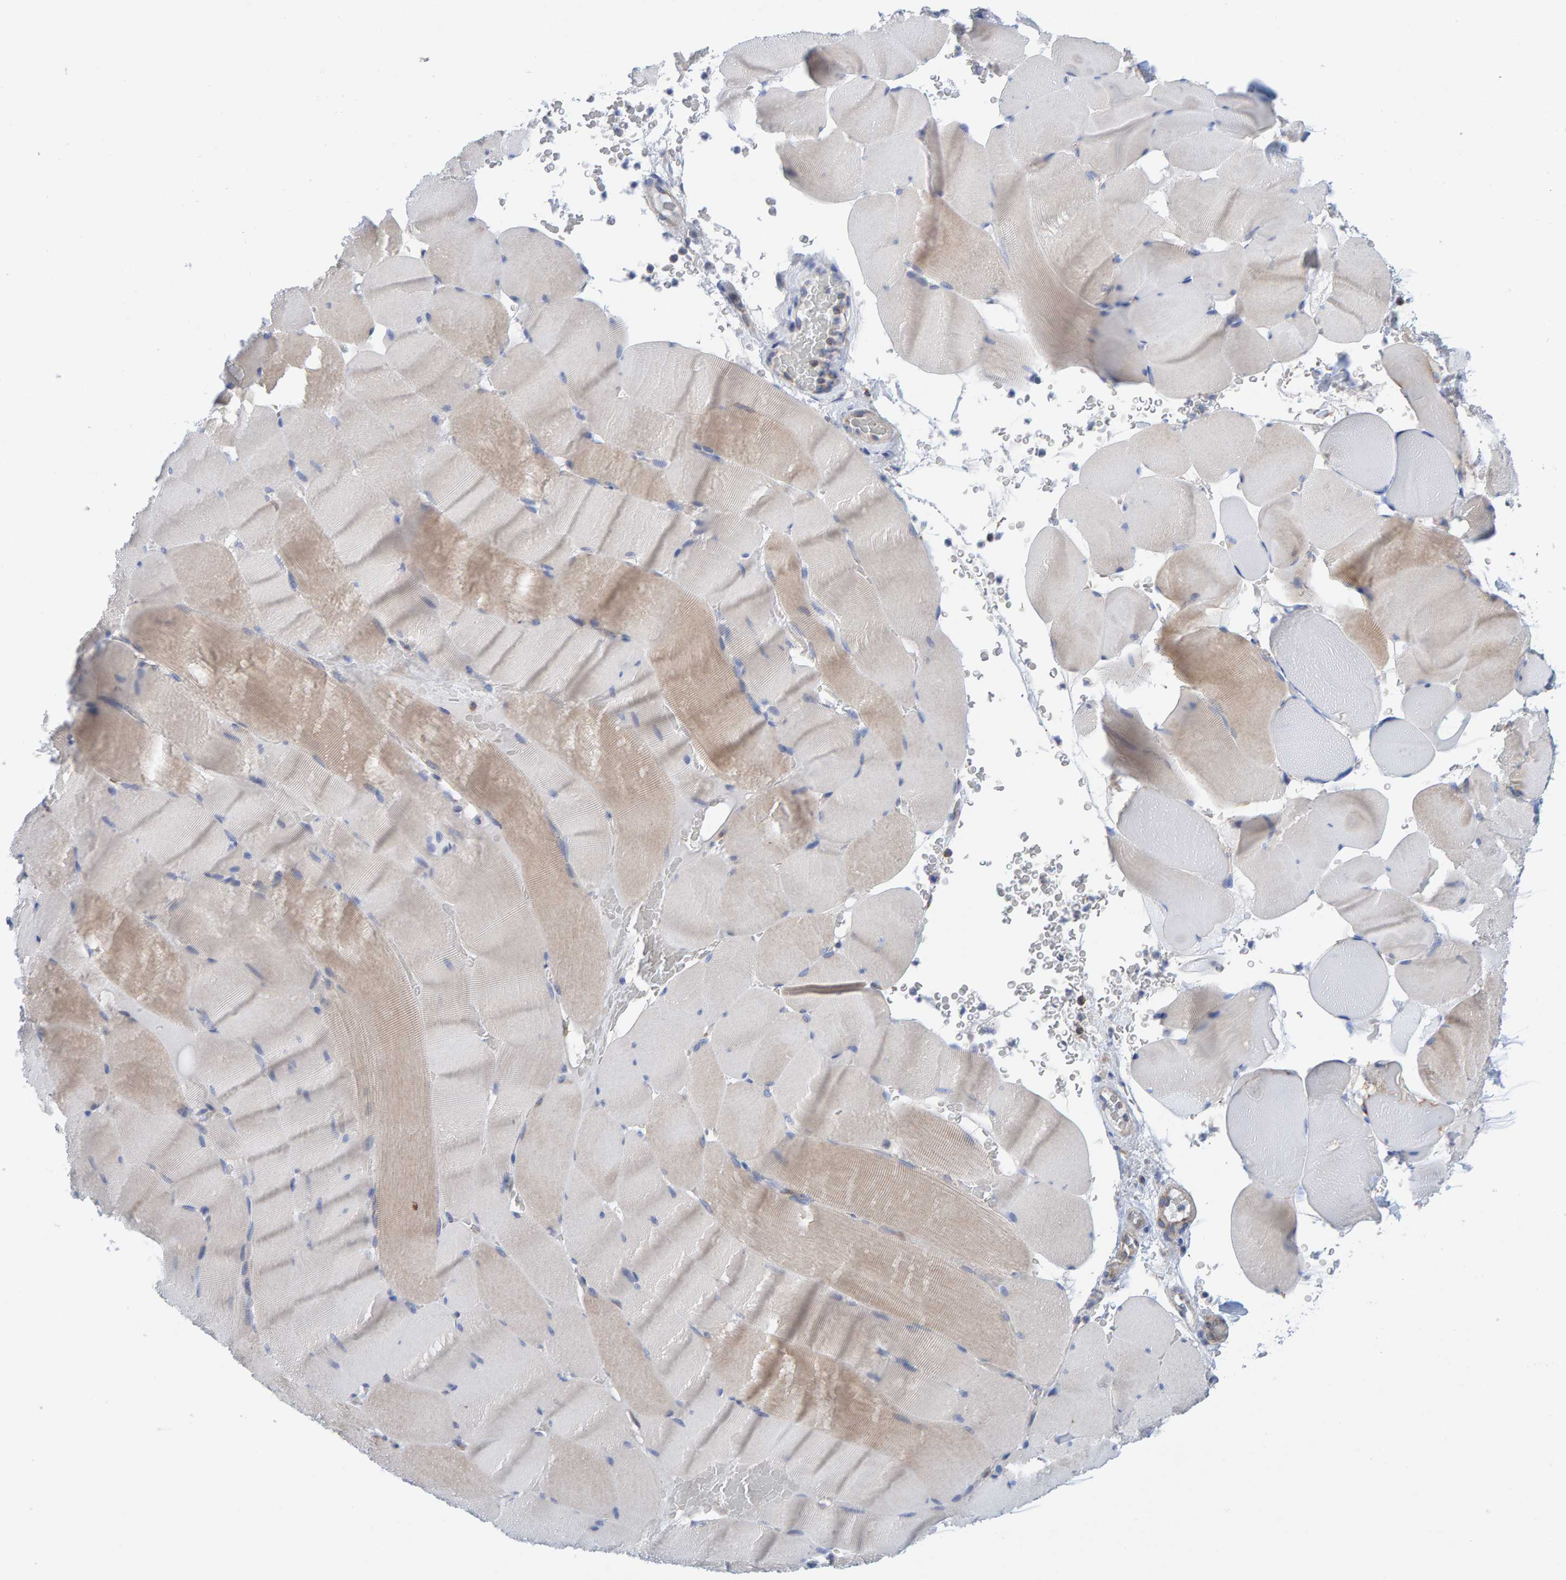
{"staining": {"intensity": "weak", "quantity": "<25%", "location": "cytoplasmic/membranous"}, "tissue": "skeletal muscle", "cell_type": "Myocytes", "image_type": "normal", "snomed": [{"axis": "morphology", "description": "Normal tissue, NOS"}, {"axis": "topography", "description": "Skeletal muscle"}], "caption": "Myocytes are negative for brown protein staining in unremarkable skeletal muscle. (Stains: DAB immunohistochemistry (IHC) with hematoxylin counter stain, Microscopy: brightfield microscopy at high magnification).", "gene": "CDK5RAP3", "patient": {"sex": "male", "age": 62}}